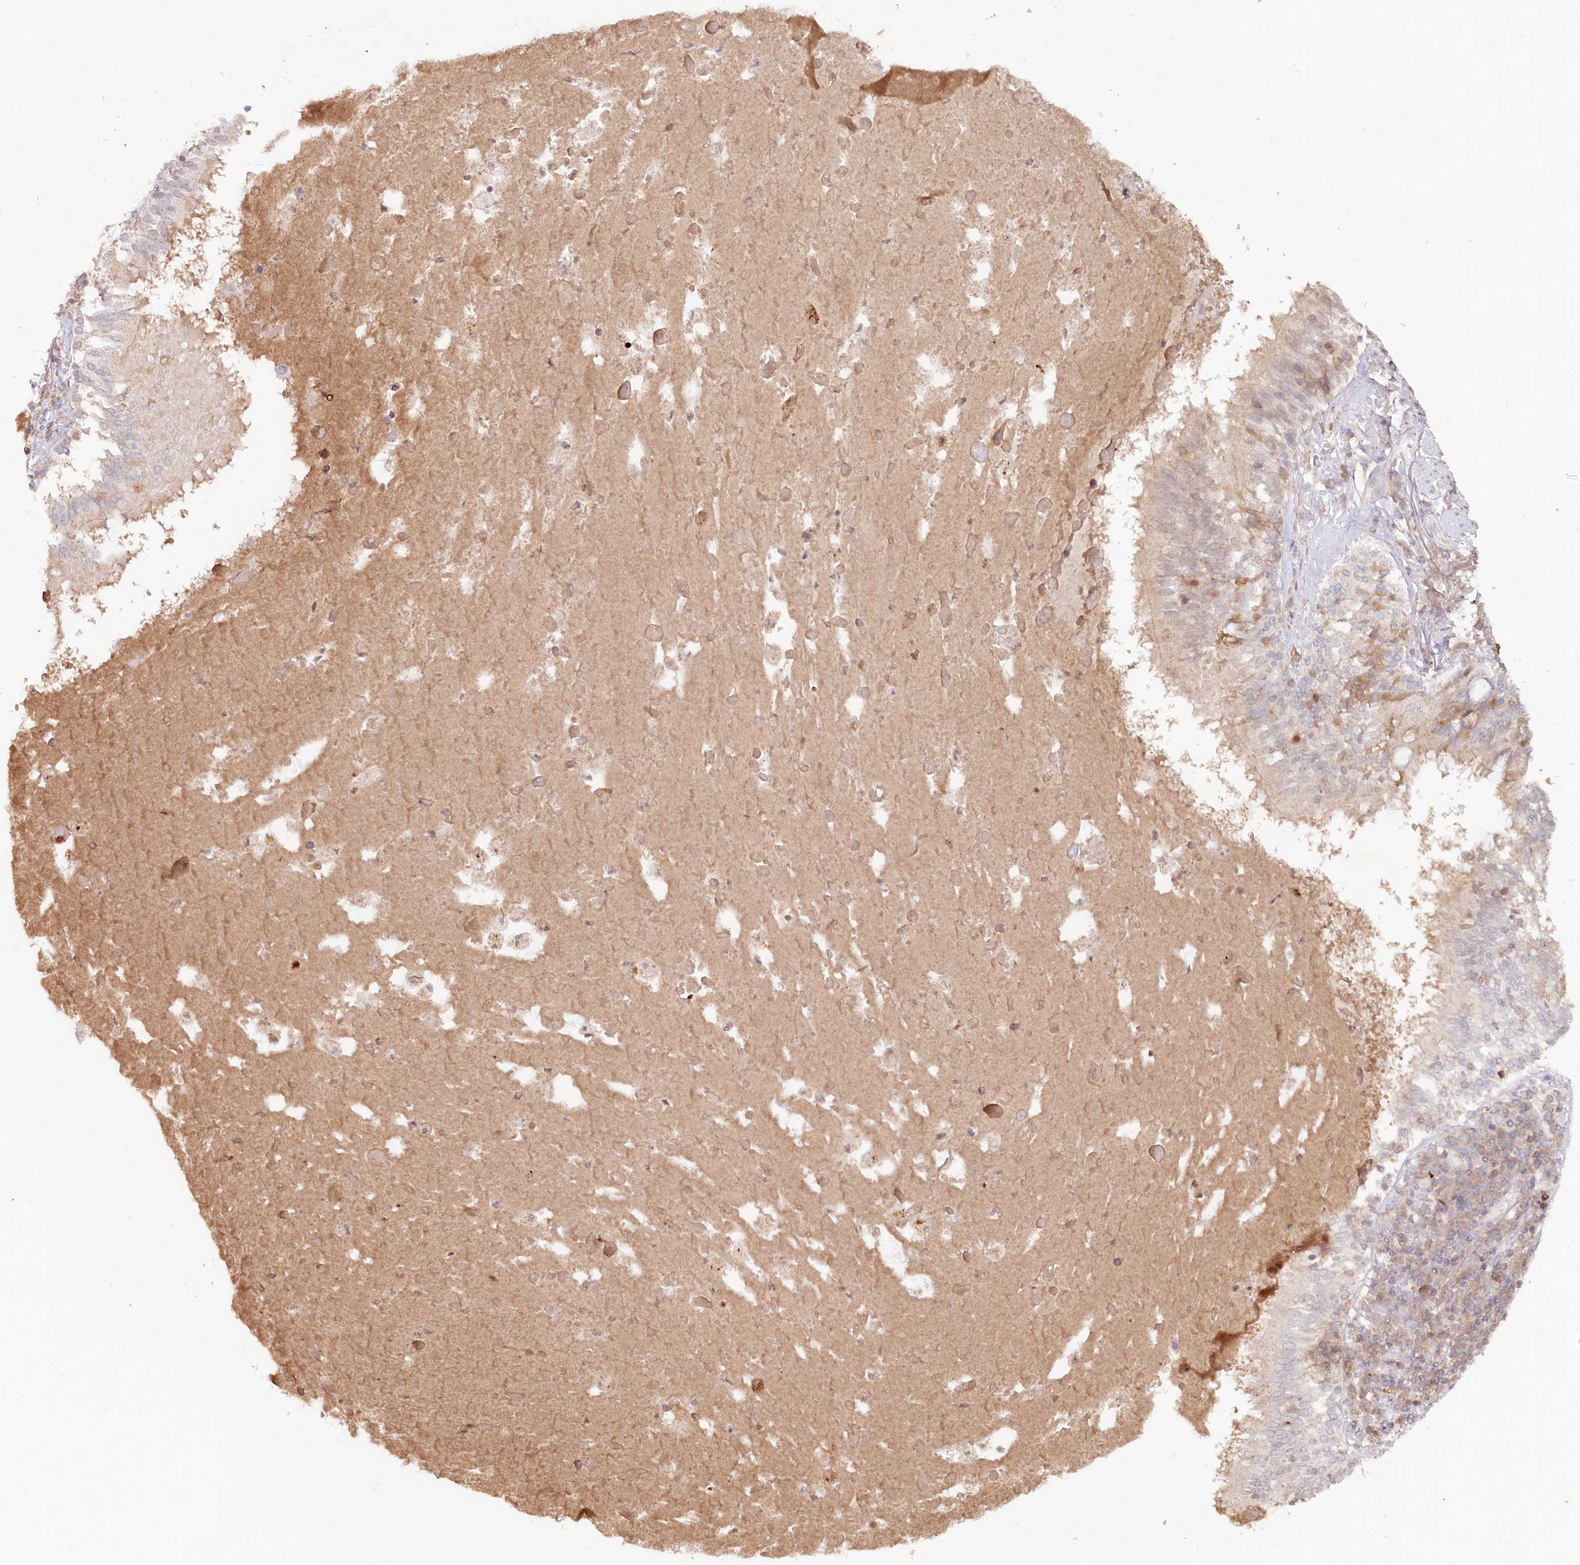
{"staining": {"intensity": "weak", "quantity": "<25%", "location": "cytoplasmic/membranous"}, "tissue": "lung cancer", "cell_type": "Tumor cells", "image_type": "cancer", "snomed": [{"axis": "morphology", "description": "Squamous cell carcinoma, NOS"}, {"axis": "topography", "description": "Lung"}], "caption": "The IHC image has no significant staining in tumor cells of lung squamous cell carcinoma tissue.", "gene": "PSAPL1", "patient": {"sex": "male", "age": 65}}